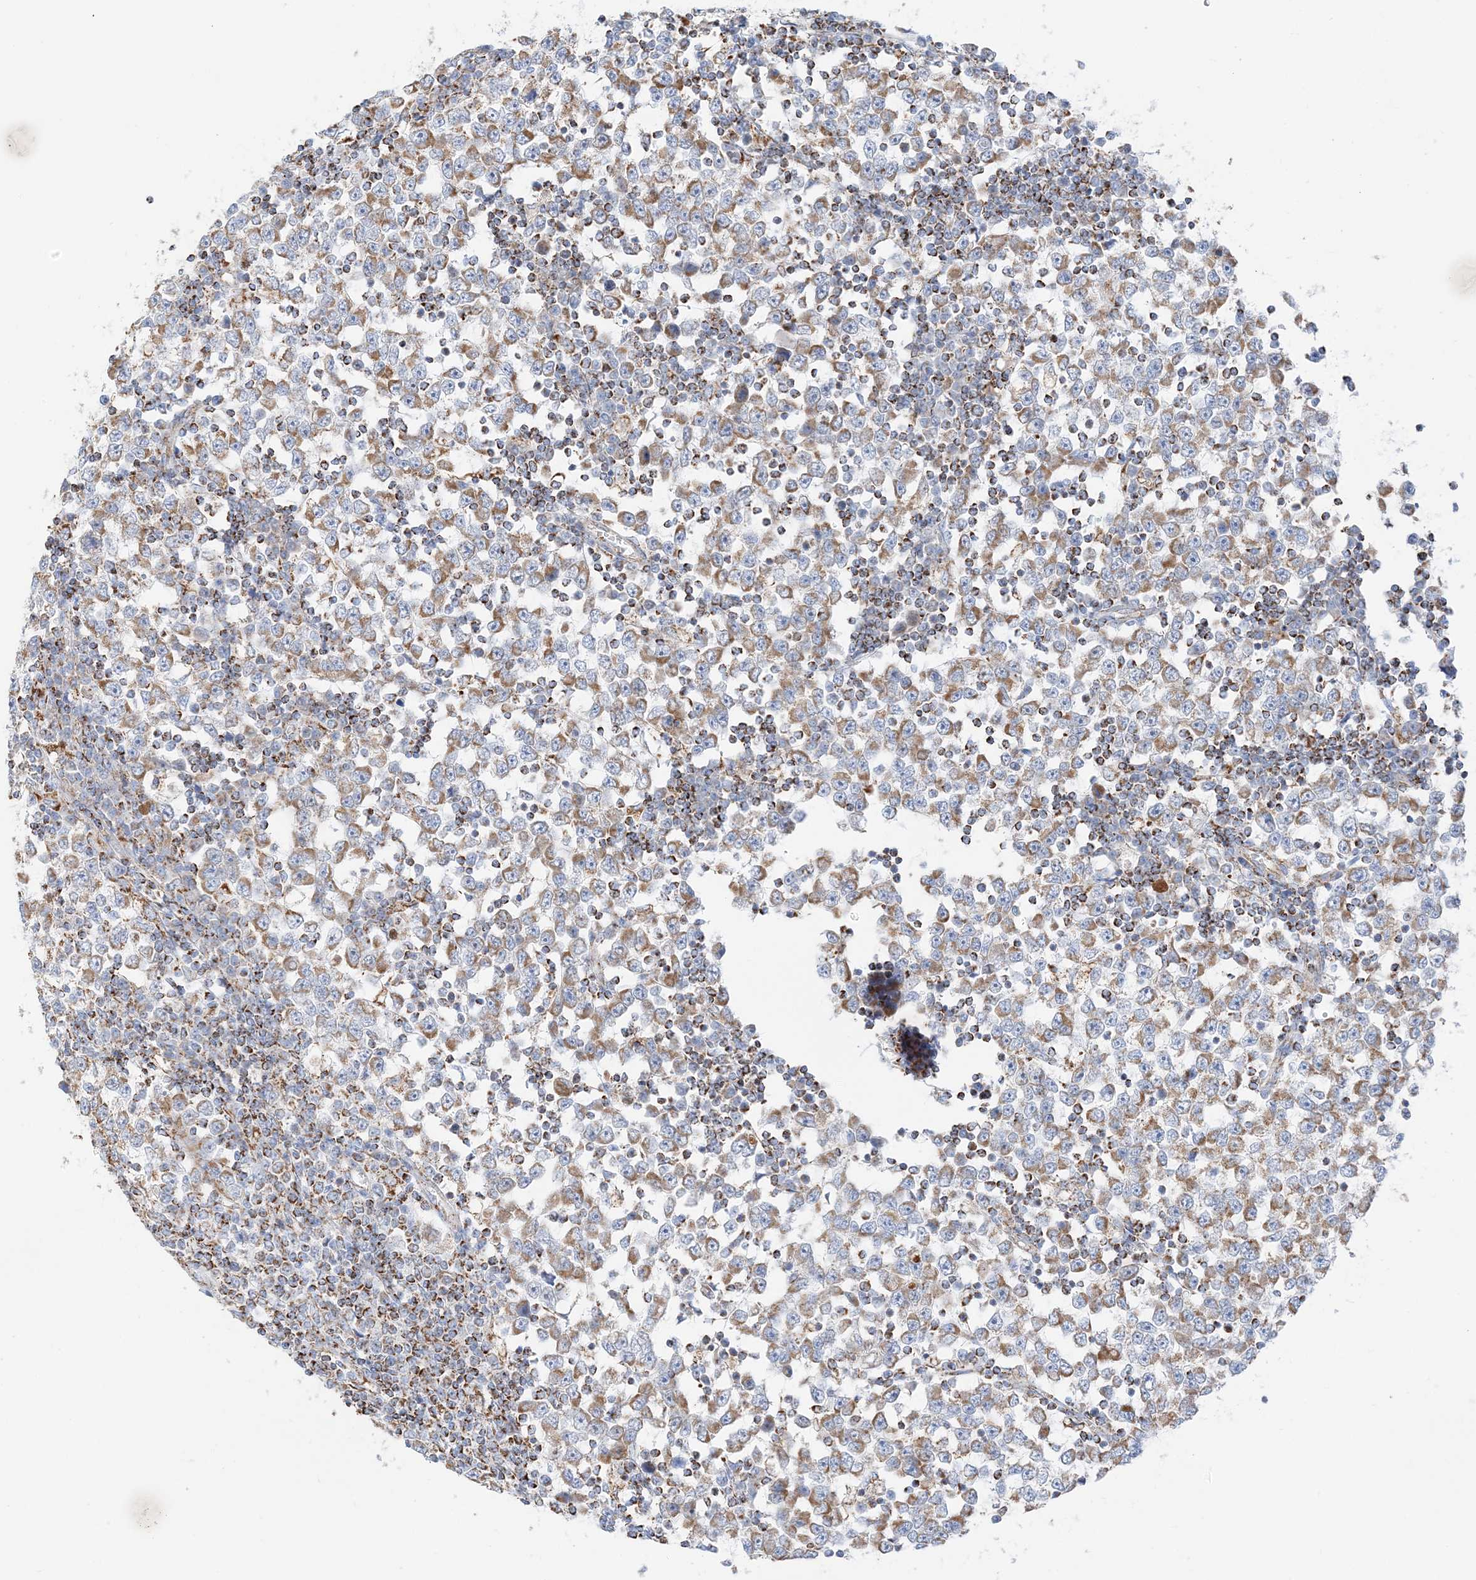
{"staining": {"intensity": "moderate", "quantity": ">75%", "location": "cytoplasmic/membranous"}, "tissue": "testis cancer", "cell_type": "Tumor cells", "image_type": "cancer", "snomed": [{"axis": "morphology", "description": "Seminoma, NOS"}, {"axis": "topography", "description": "Testis"}], "caption": "This micrograph reveals immunohistochemistry staining of testis cancer, with medium moderate cytoplasmic/membranous positivity in approximately >75% of tumor cells.", "gene": "CAPN13", "patient": {"sex": "male", "age": 65}}